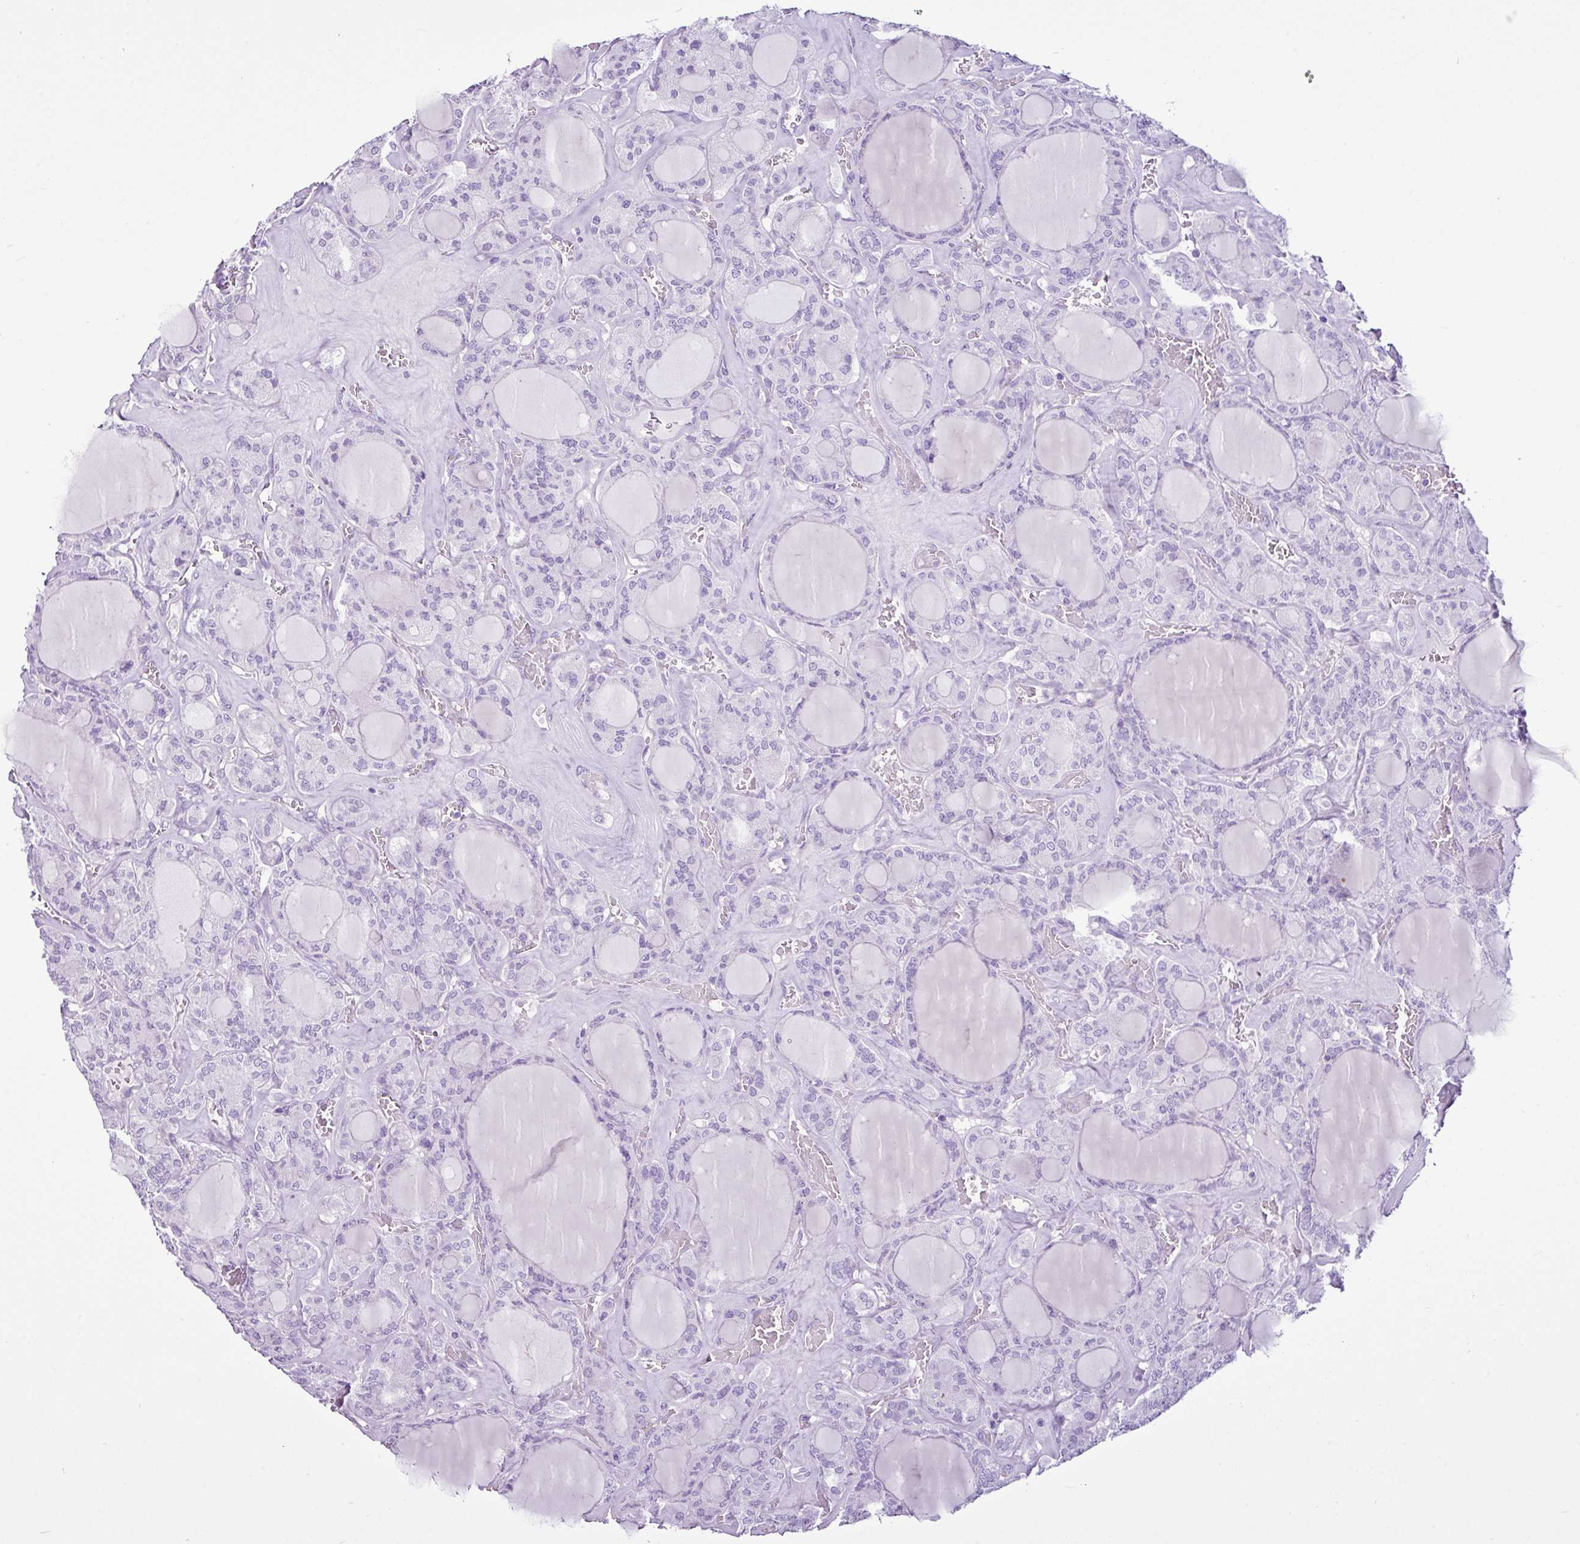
{"staining": {"intensity": "negative", "quantity": "none", "location": "none"}, "tissue": "thyroid cancer", "cell_type": "Tumor cells", "image_type": "cancer", "snomed": [{"axis": "morphology", "description": "Papillary adenocarcinoma, NOS"}, {"axis": "topography", "description": "Thyroid gland"}], "caption": "A photomicrograph of thyroid cancer (papillary adenocarcinoma) stained for a protein reveals no brown staining in tumor cells. The staining was performed using DAB (3,3'-diaminobenzidine) to visualize the protein expression in brown, while the nuclei were stained in blue with hematoxylin (Magnification: 20x).", "gene": "LILRB4", "patient": {"sex": "male", "age": 87}}